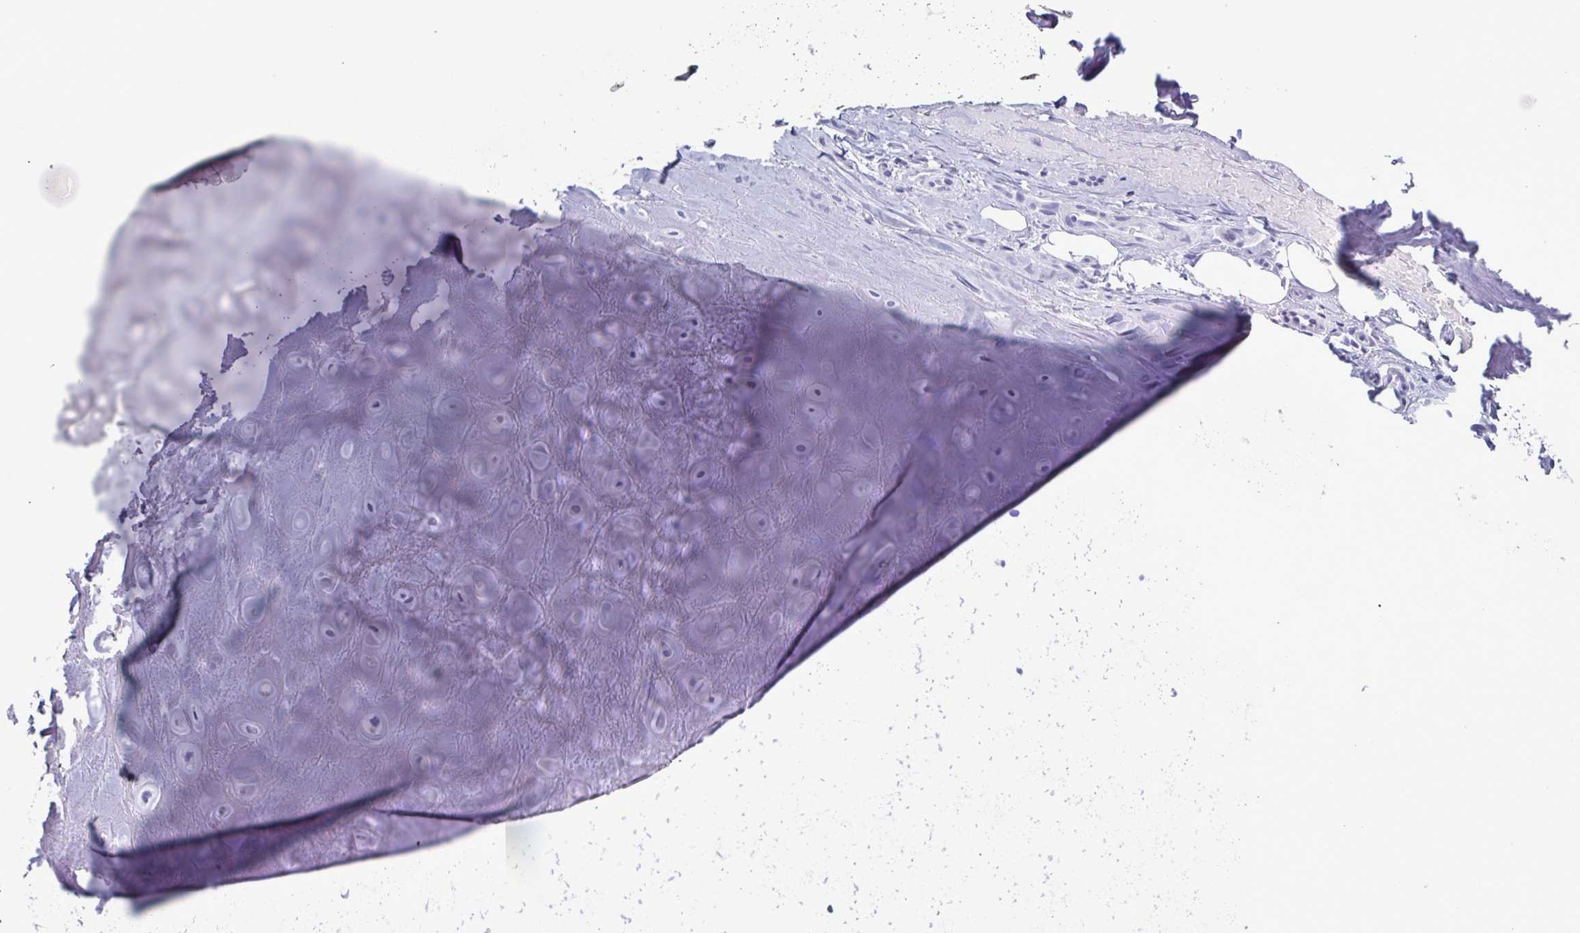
{"staining": {"intensity": "negative", "quantity": "none", "location": "none"}, "tissue": "soft tissue", "cell_type": "Chondrocytes", "image_type": "normal", "snomed": [{"axis": "morphology", "description": "Normal tissue, NOS"}, {"axis": "topography", "description": "Cartilage tissue"}], "caption": "High magnification brightfield microscopy of normal soft tissue stained with DAB (brown) and counterstained with hematoxylin (blue): chondrocytes show no significant staining. (DAB (3,3'-diaminobenzidine) IHC with hematoxylin counter stain).", "gene": "INAFM1", "patient": {"sex": "male", "age": 65}}